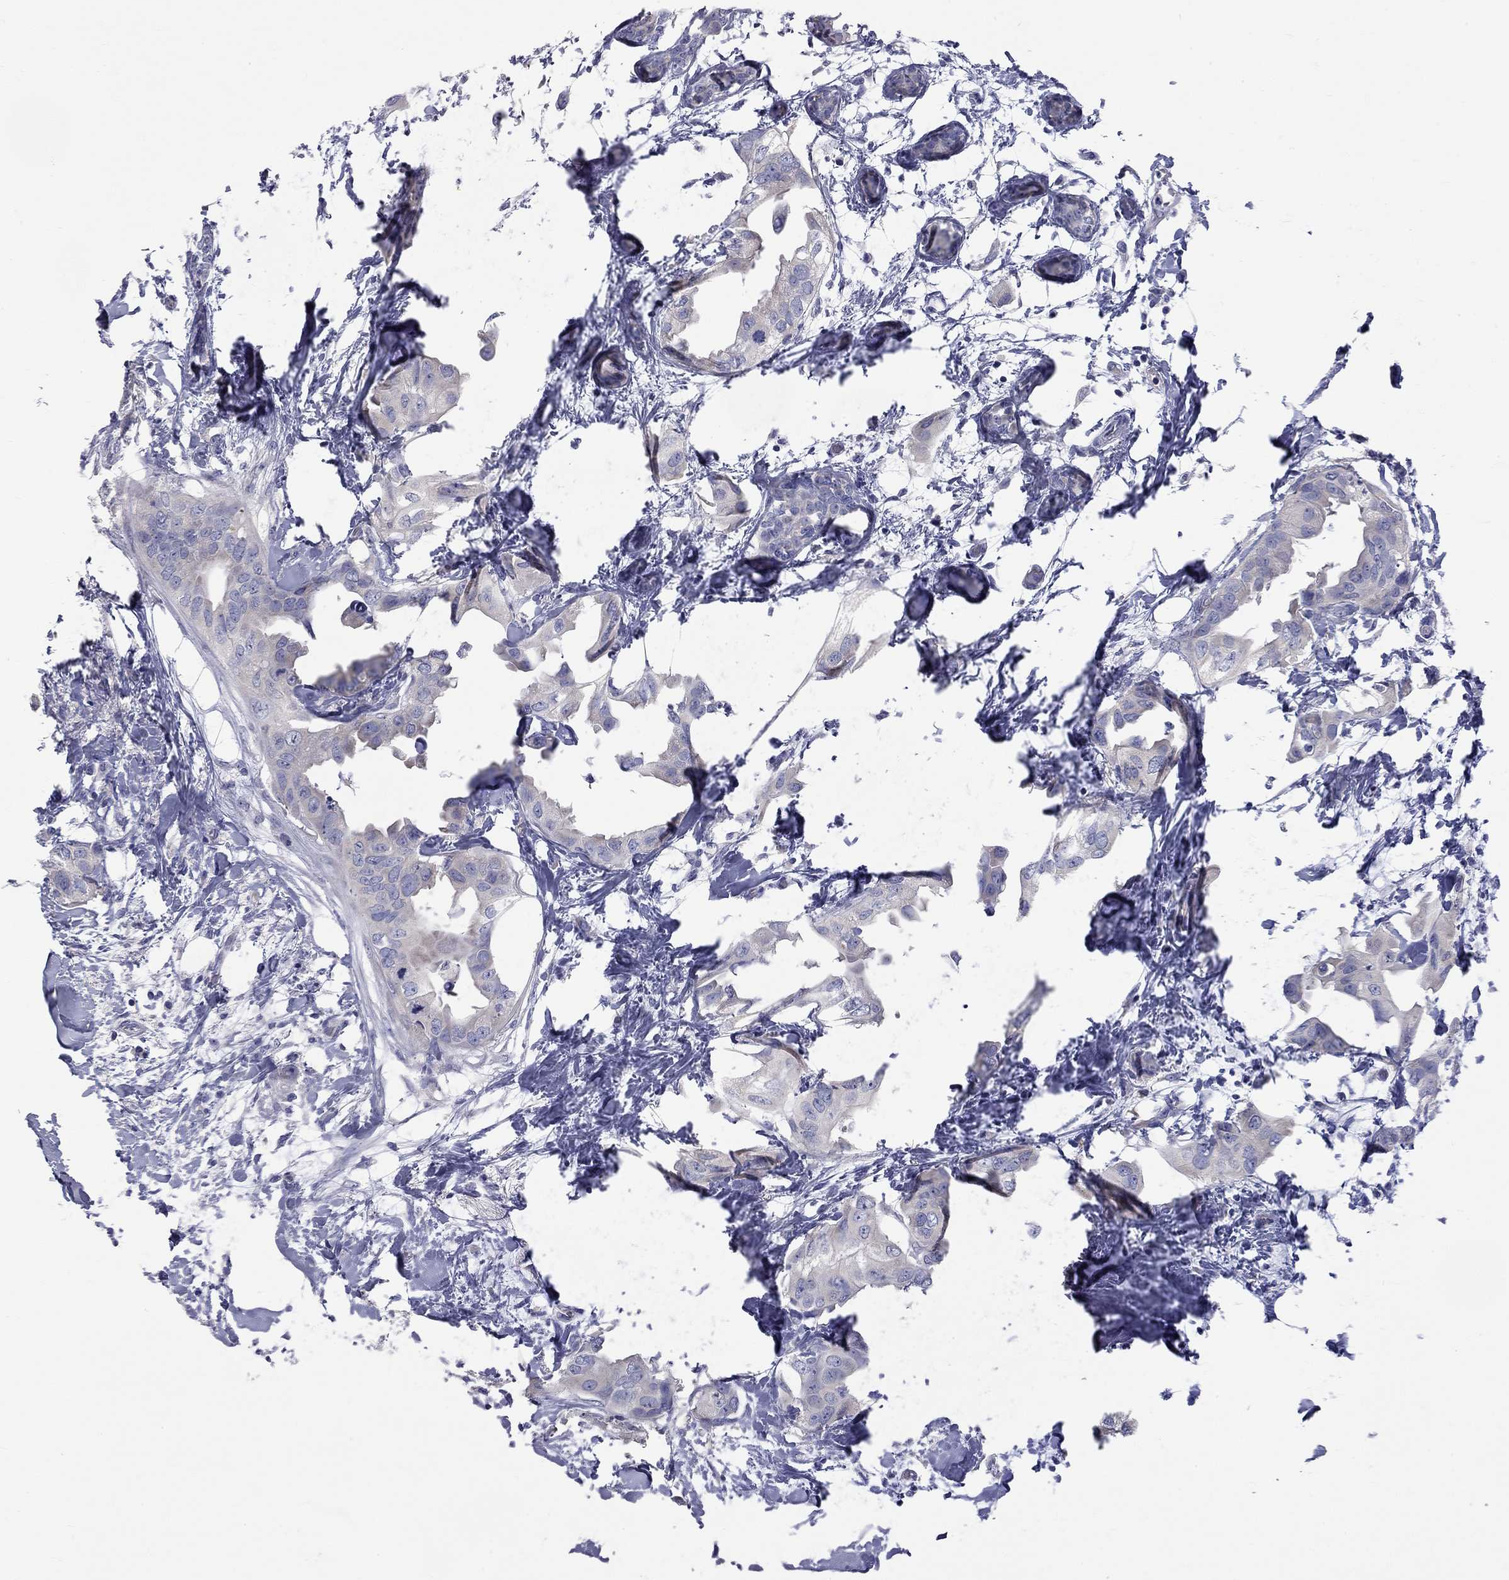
{"staining": {"intensity": "negative", "quantity": "none", "location": "none"}, "tissue": "breast cancer", "cell_type": "Tumor cells", "image_type": "cancer", "snomed": [{"axis": "morphology", "description": "Normal tissue, NOS"}, {"axis": "morphology", "description": "Duct carcinoma"}, {"axis": "topography", "description": "Breast"}], "caption": "Micrograph shows no significant protein expression in tumor cells of intraductal carcinoma (breast). (DAB (3,3'-diaminobenzidine) immunohistochemistry (IHC) with hematoxylin counter stain).", "gene": "ABCB4", "patient": {"sex": "female", "age": 40}}